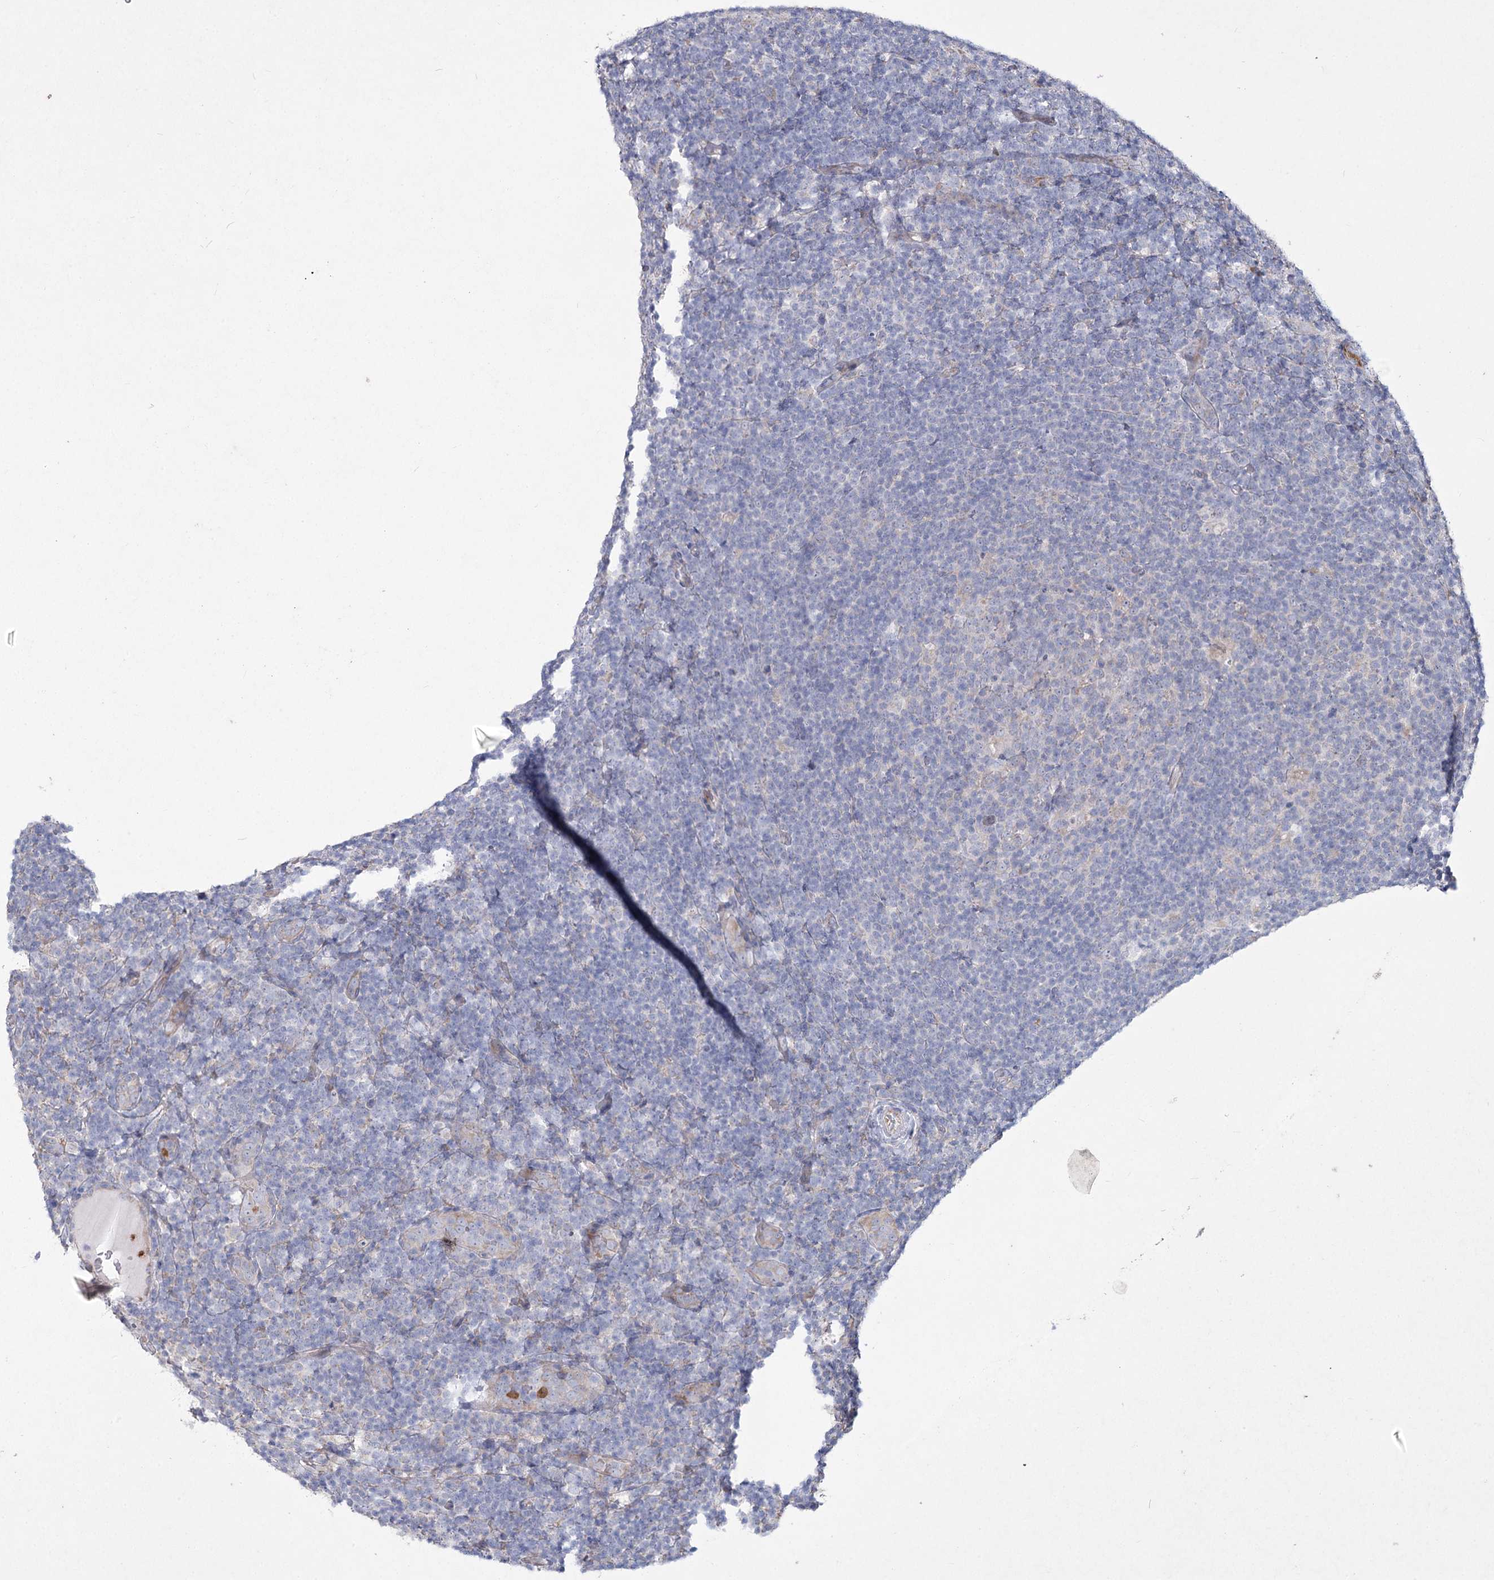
{"staining": {"intensity": "negative", "quantity": "none", "location": "none"}, "tissue": "lymphoma", "cell_type": "Tumor cells", "image_type": "cancer", "snomed": [{"axis": "morphology", "description": "Hodgkin's disease, NOS"}, {"axis": "topography", "description": "Lymph node"}], "caption": "Immunohistochemical staining of human lymphoma exhibits no significant positivity in tumor cells.", "gene": "NIPAL4", "patient": {"sex": "female", "age": 57}}